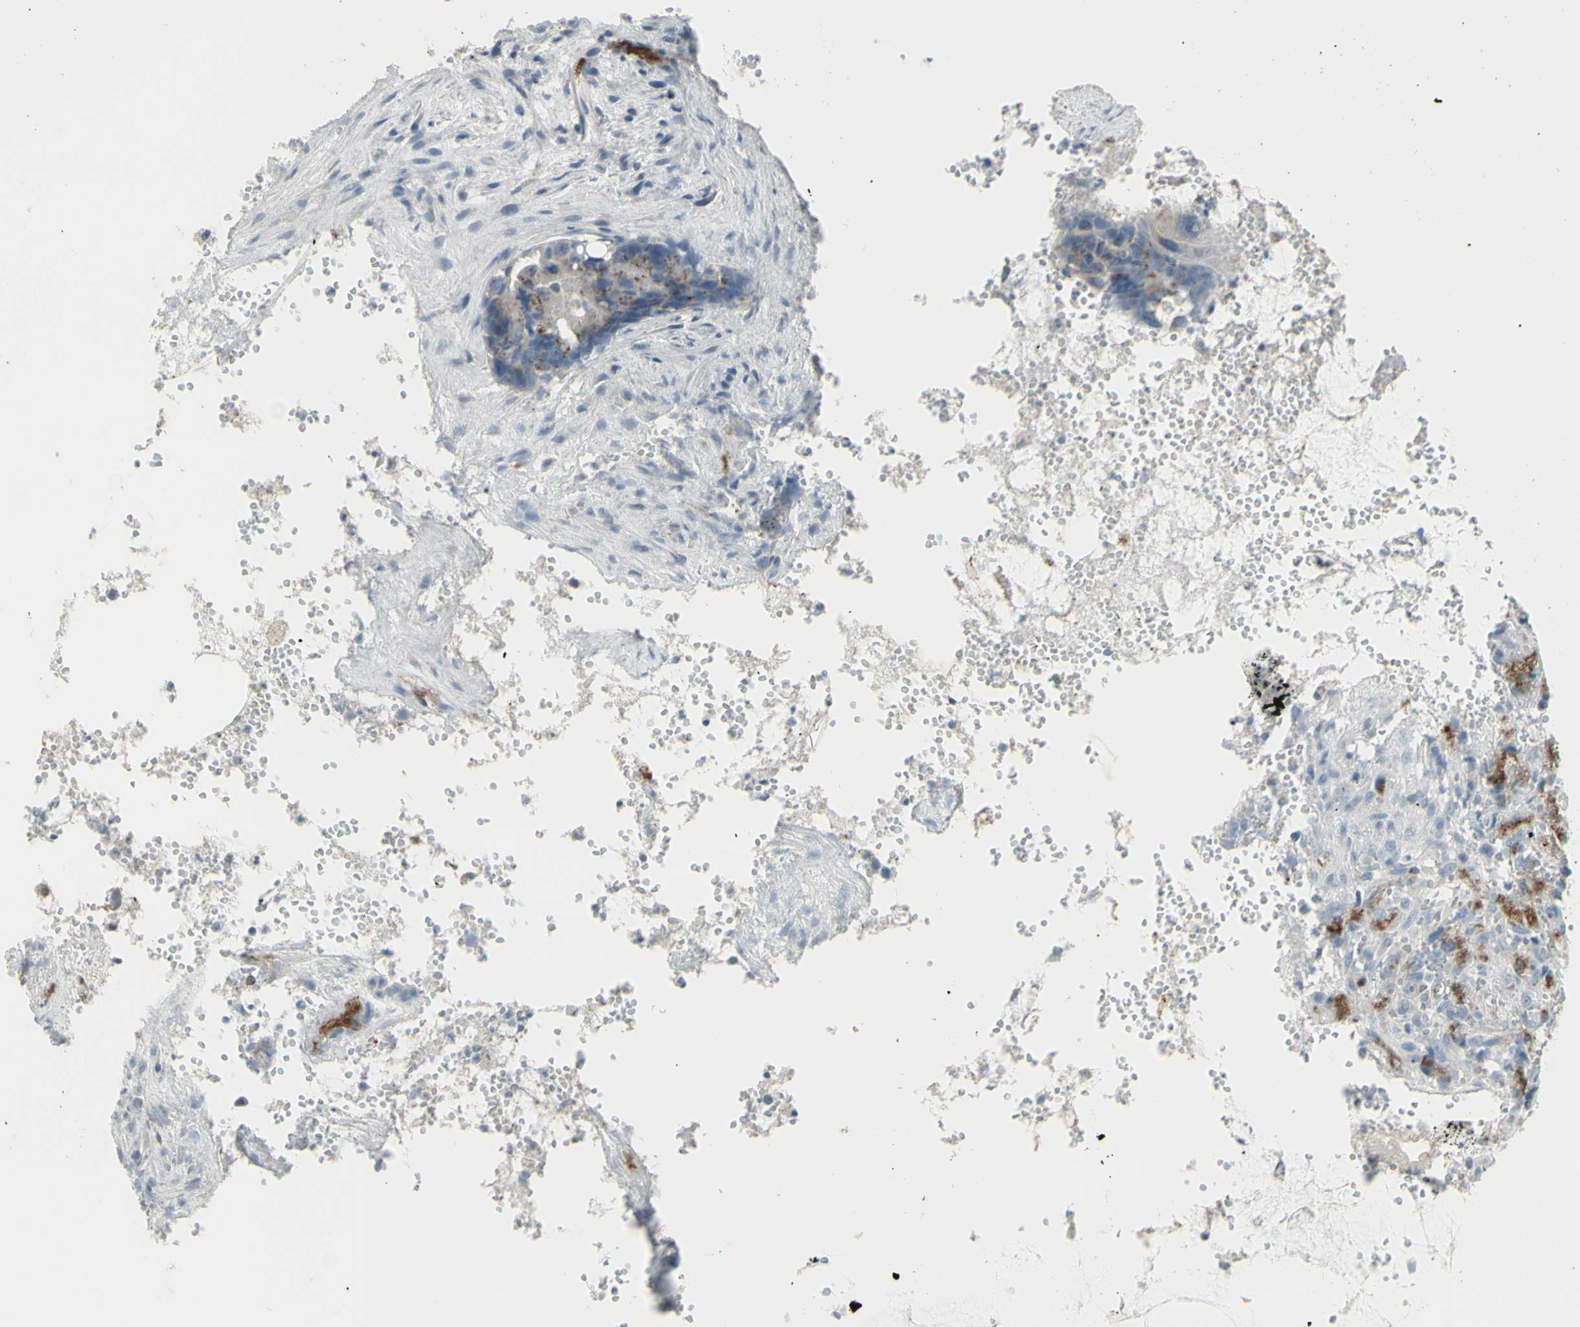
{"staining": {"intensity": "weak", "quantity": "<25%", "location": "cytoplasmic/membranous"}, "tissue": "colorectal cancer", "cell_type": "Tumor cells", "image_type": "cancer", "snomed": [{"axis": "morphology", "description": "Adenocarcinoma, NOS"}, {"axis": "topography", "description": "Colon"}], "caption": "IHC micrograph of human colorectal adenocarcinoma stained for a protein (brown), which displays no staining in tumor cells.", "gene": "CD79B", "patient": {"sex": "female", "age": 57}}